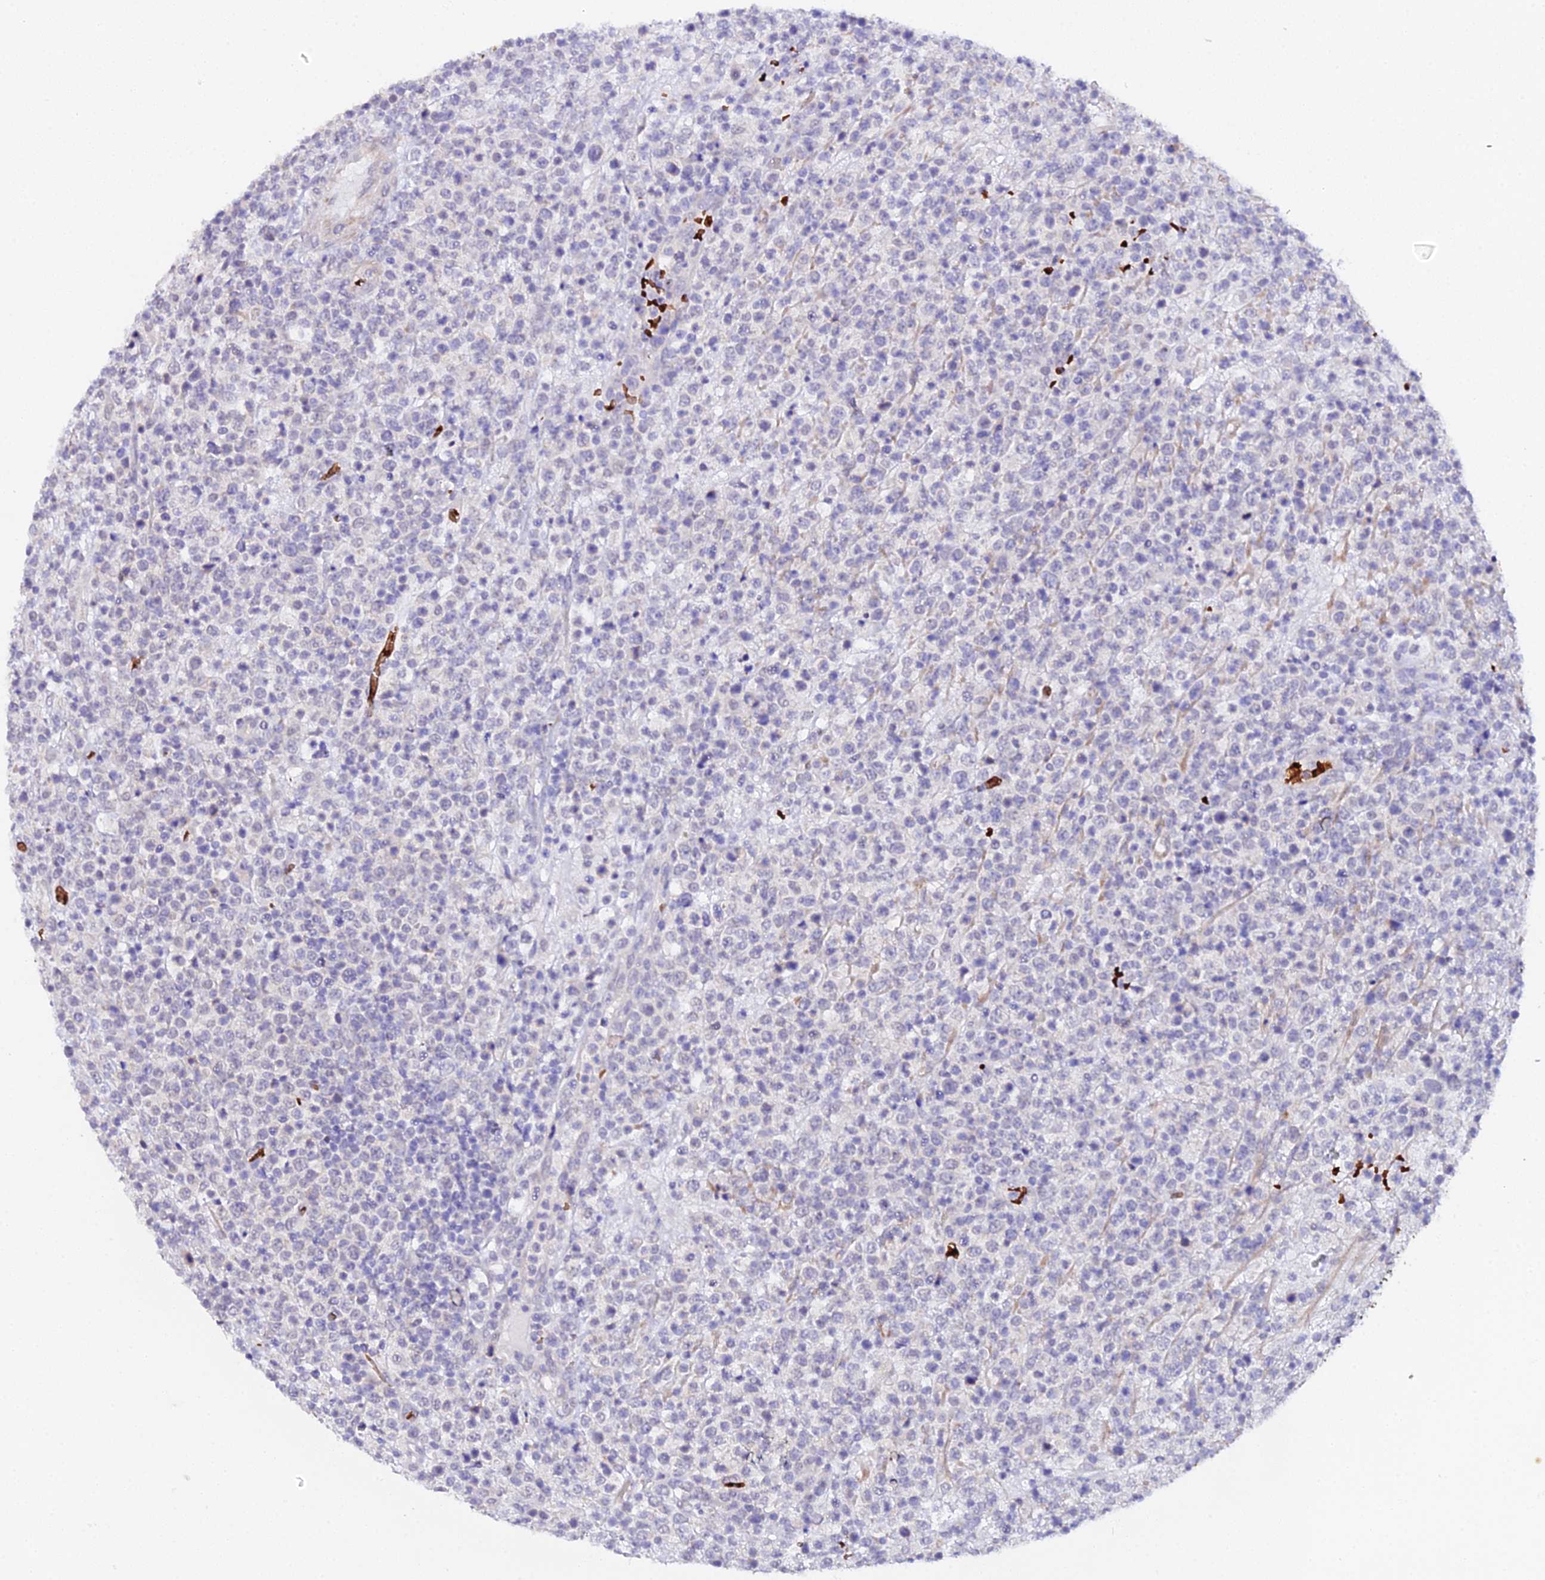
{"staining": {"intensity": "negative", "quantity": "none", "location": "none"}, "tissue": "lymphoma", "cell_type": "Tumor cells", "image_type": "cancer", "snomed": [{"axis": "morphology", "description": "Malignant lymphoma, non-Hodgkin's type, High grade"}, {"axis": "topography", "description": "Colon"}], "caption": "Immunohistochemical staining of malignant lymphoma, non-Hodgkin's type (high-grade) demonstrates no significant staining in tumor cells. (DAB immunohistochemistry visualized using brightfield microscopy, high magnification).", "gene": "CFAP45", "patient": {"sex": "female", "age": 53}}